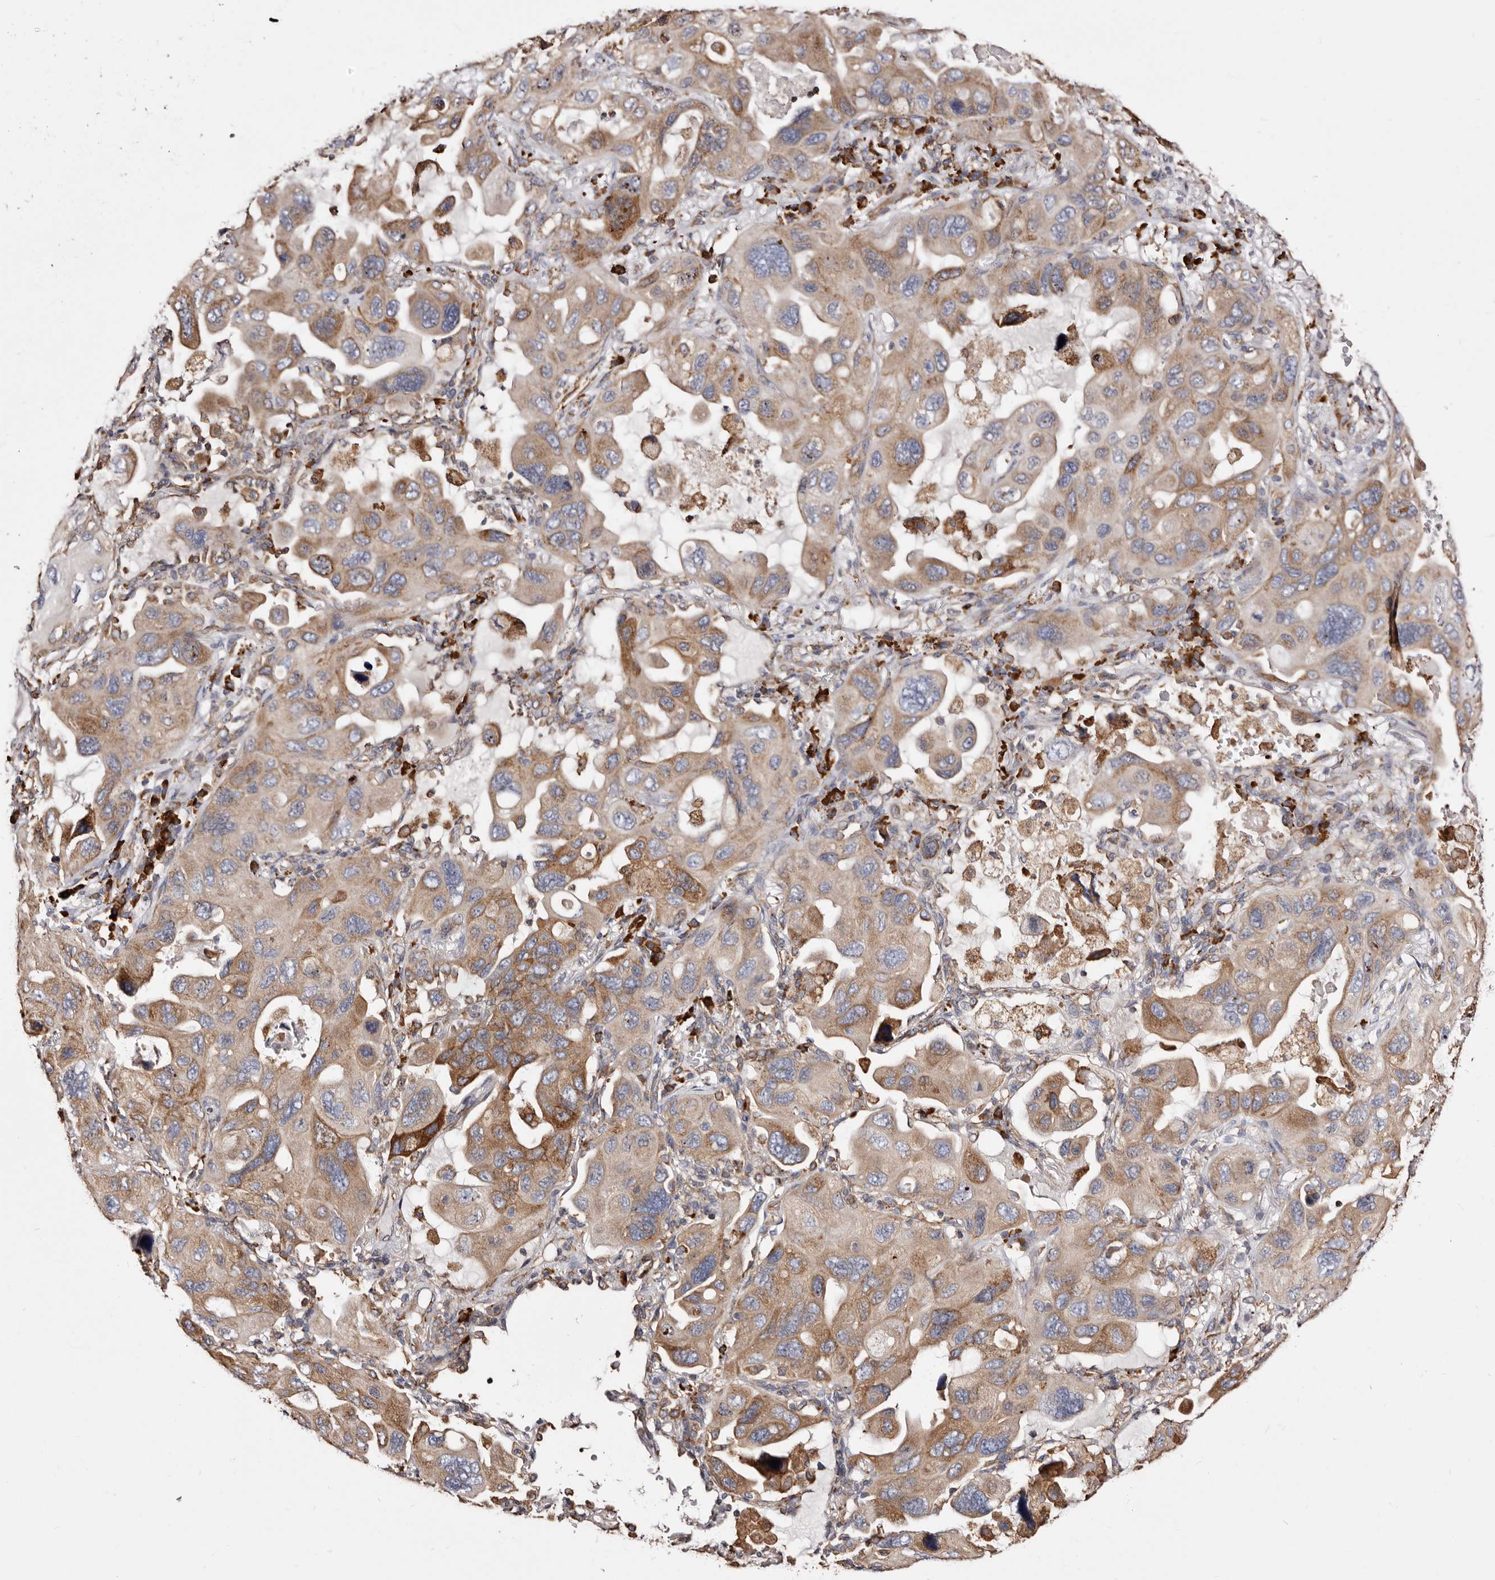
{"staining": {"intensity": "moderate", "quantity": ">75%", "location": "cytoplasmic/membranous"}, "tissue": "lung cancer", "cell_type": "Tumor cells", "image_type": "cancer", "snomed": [{"axis": "morphology", "description": "Squamous cell carcinoma, NOS"}, {"axis": "topography", "description": "Lung"}], "caption": "High-power microscopy captured an immunohistochemistry (IHC) photomicrograph of squamous cell carcinoma (lung), revealing moderate cytoplasmic/membranous expression in about >75% of tumor cells. (DAB IHC with brightfield microscopy, high magnification).", "gene": "ACBD6", "patient": {"sex": "female", "age": 73}}